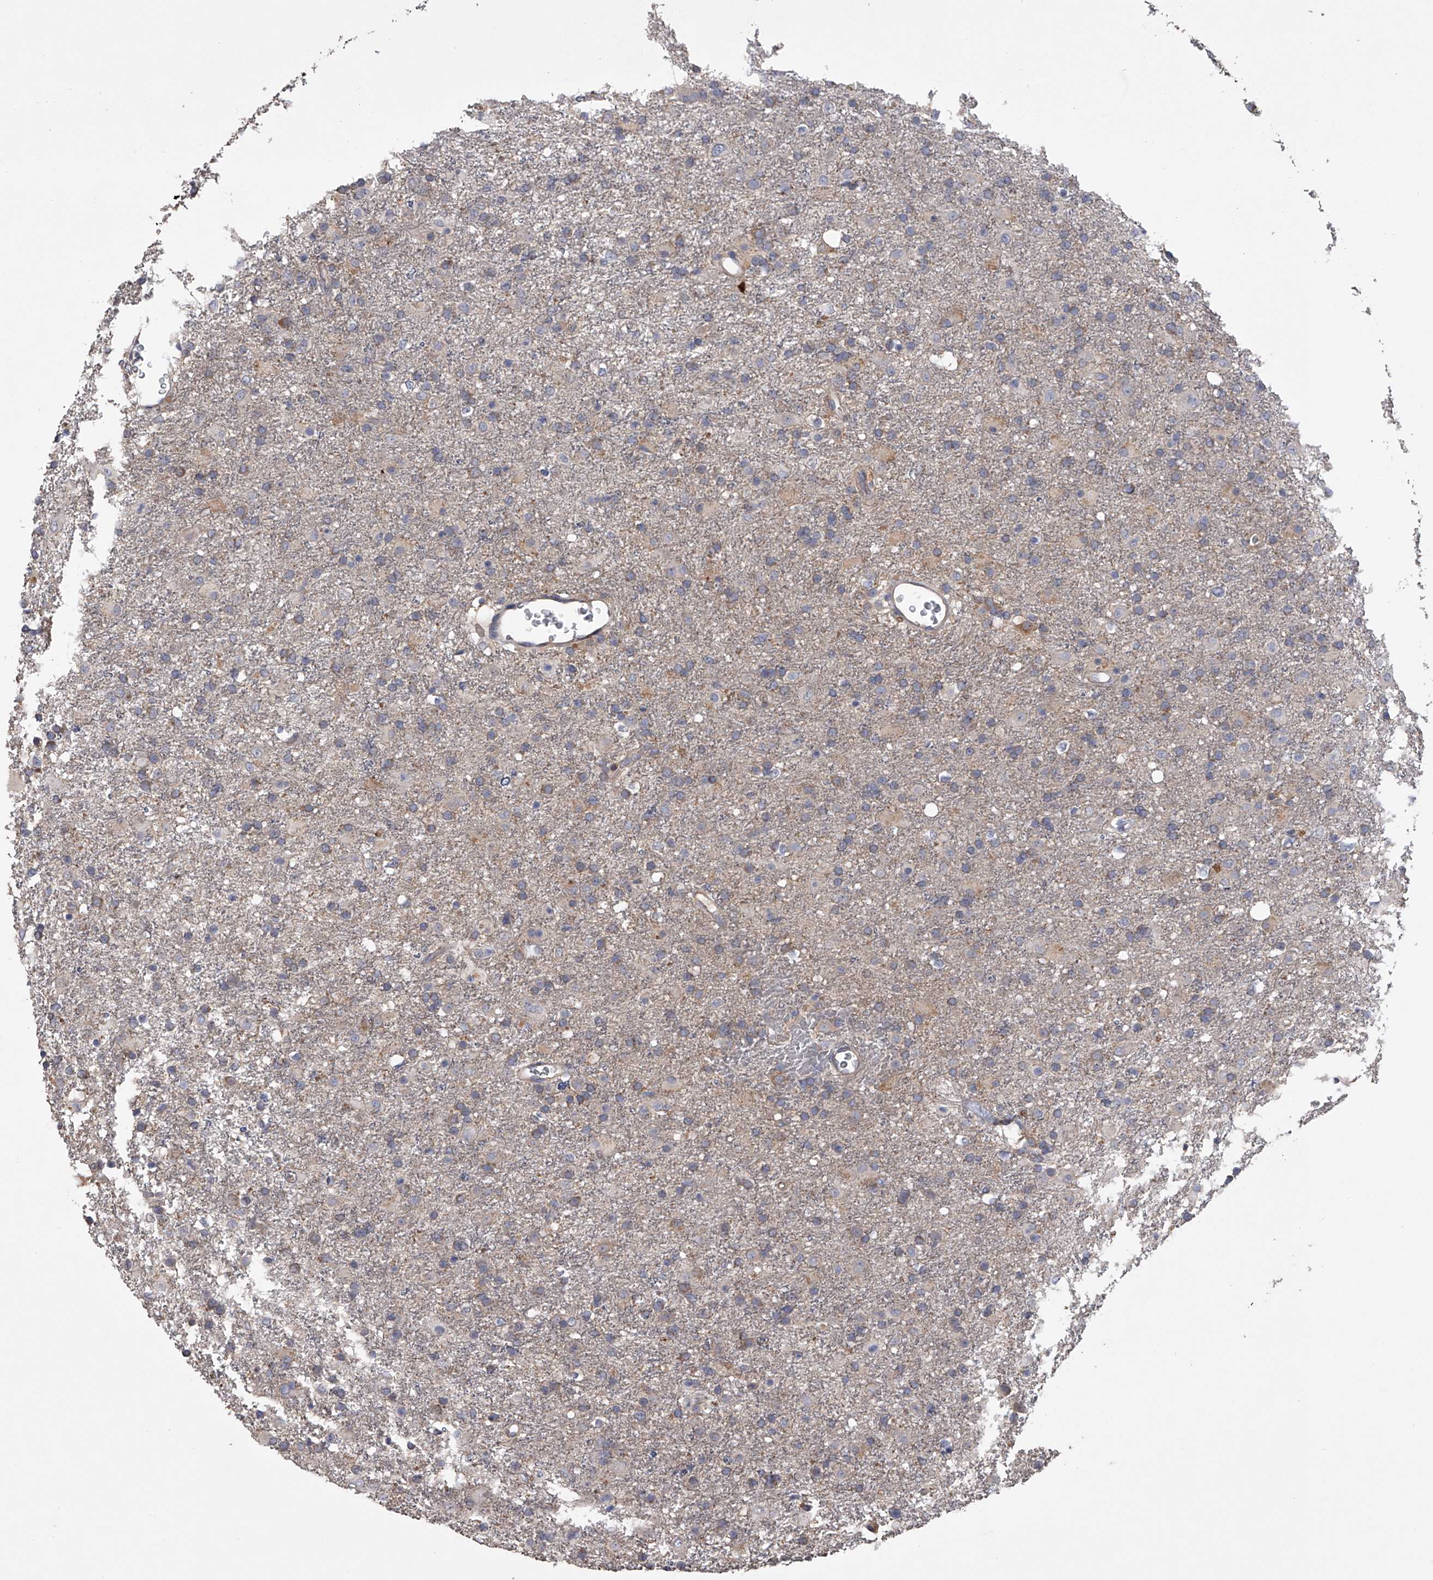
{"staining": {"intensity": "weak", "quantity": "<25%", "location": "cytoplasmic/membranous"}, "tissue": "glioma", "cell_type": "Tumor cells", "image_type": "cancer", "snomed": [{"axis": "morphology", "description": "Glioma, malignant, Low grade"}, {"axis": "topography", "description": "Brain"}], "caption": "This is an immunohistochemistry (IHC) micrograph of human glioma. There is no expression in tumor cells.", "gene": "ZNF343", "patient": {"sex": "male", "age": 65}}